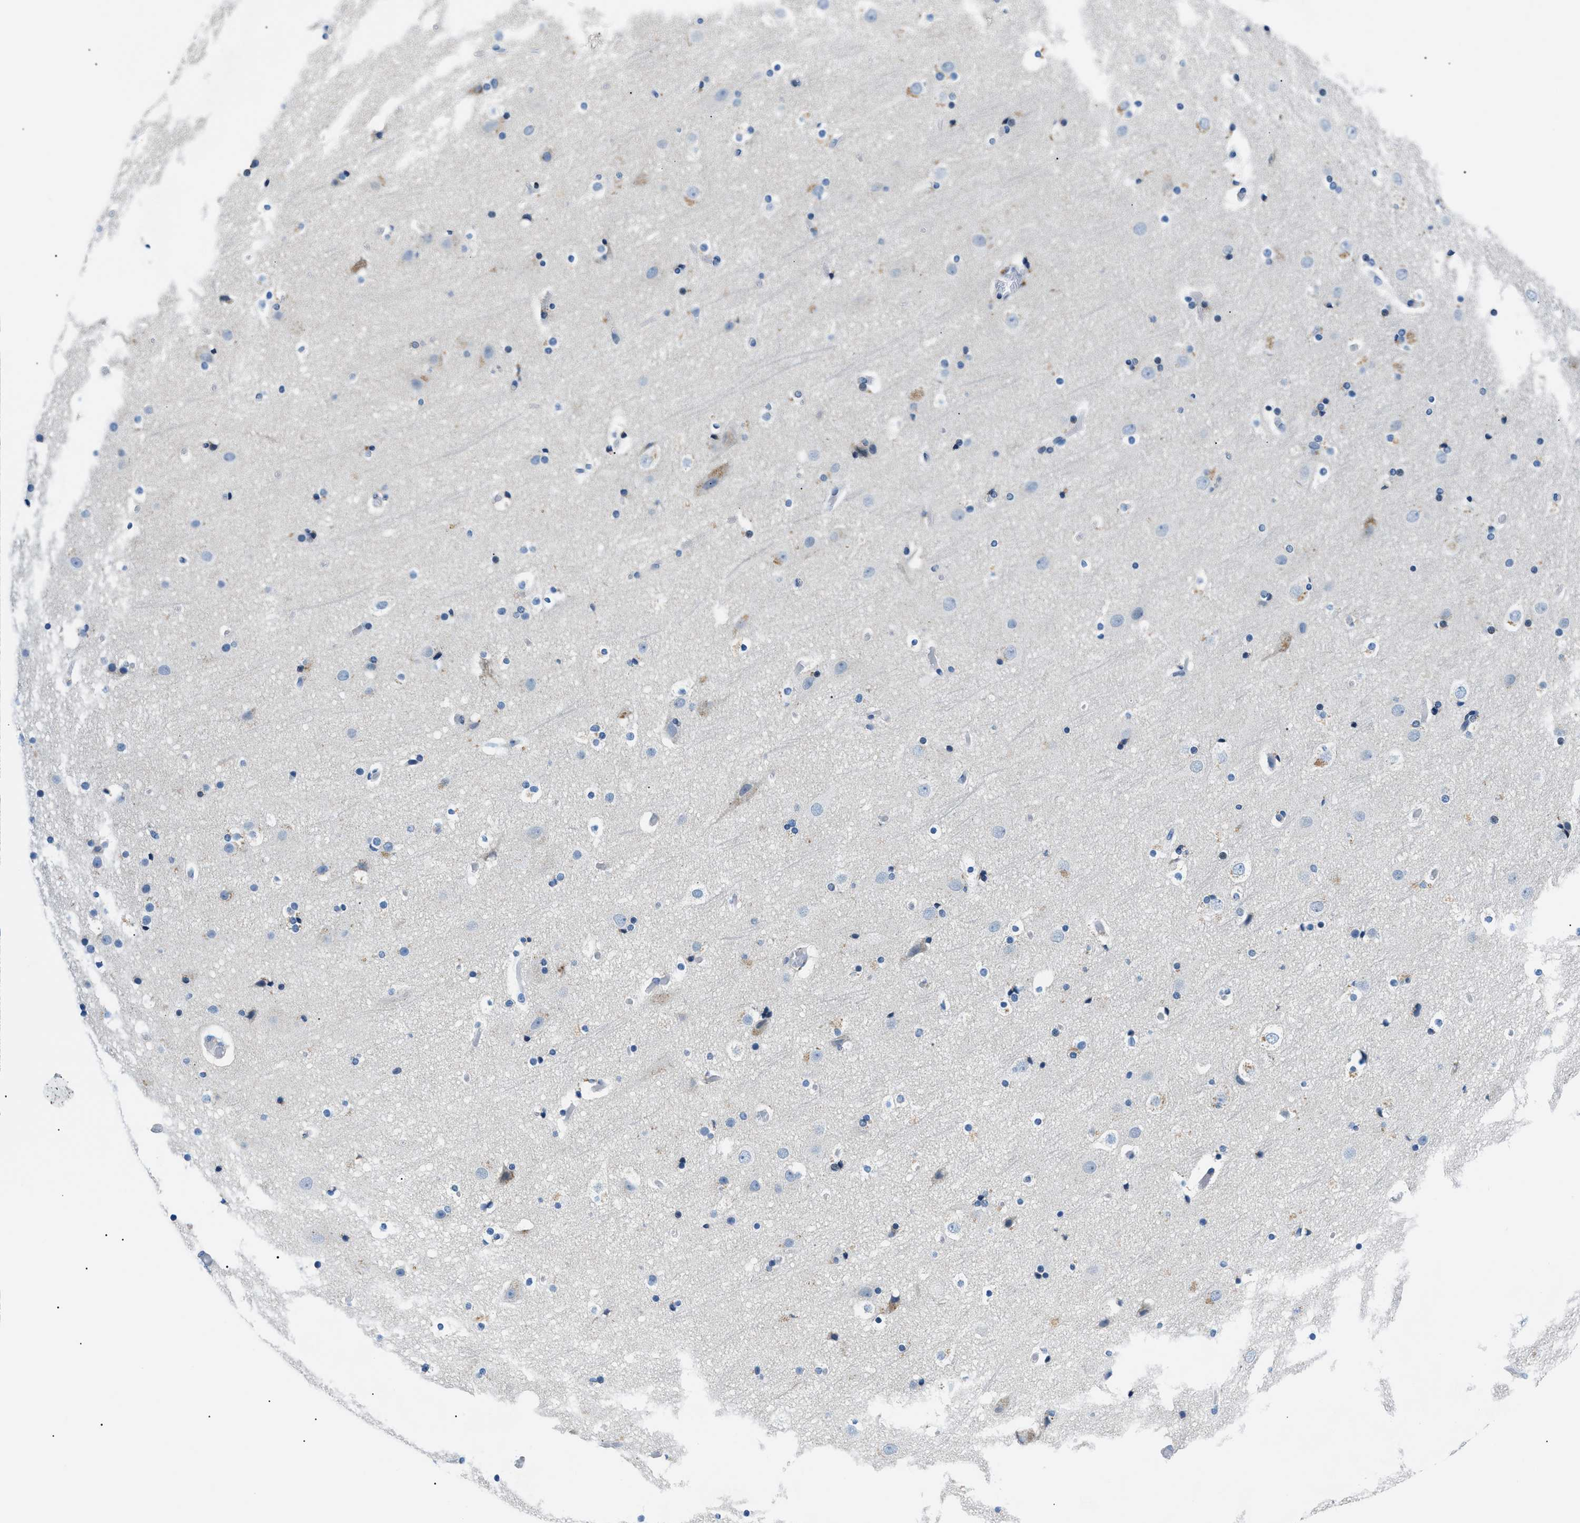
{"staining": {"intensity": "negative", "quantity": "none", "location": "none"}, "tissue": "cerebral cortex", "cell_type": "Endothelial cells", "image_type": "normal", "snomed": [{"axis": "morphology", "description": "Normal tissue, NOS"}, {"axis": "topography", "description": "Cerebral cortex"}], "caption": "Cerebral cortex was stained to show a protein in brown. There is no significant expression in endothelial cells. (DAB immunohistochemistry (IHC) visualized using brightfield microscopy, high magnification).", "gene": "SMARCC1", "patient": {"sex": "male", "age": 57}}